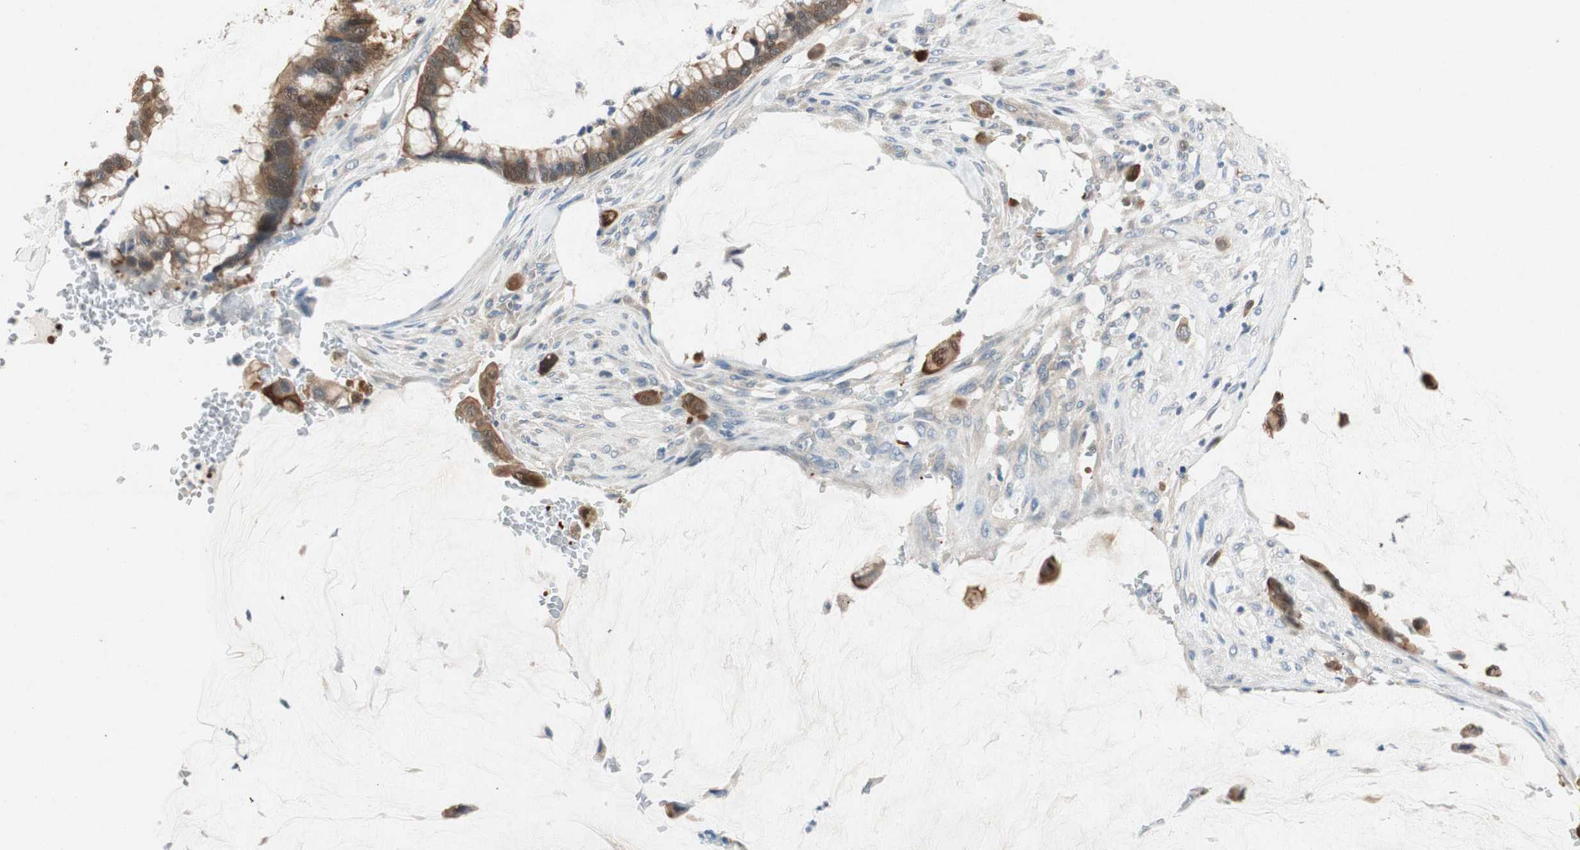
{"staining": {"intensity": "moderate", "quantity": ">75%", "location": "cytoplasmic/membranous,nuclear"}, "tissue": "pancreatic cancer", "cell_type": "Tumor cells", "image_type": "cancer", "snomed": [{"axis": "morphology", "description": "Adenocarcinoma, NOS"}, {"axis": "topography", "description": "Pancreas"}], "caption": "A high-resolution micrograph shows IHC staining of adenocarcinoma (pancreatic), which exhibits moderate cytoplasmic/membranous and nuclear expression in about >75% of tumor cells. (DAB = brown stain, brightfield microscopy at high magnification).", "gene": "SERPINB5", "patient": {"sex": "male", "age": 41}}